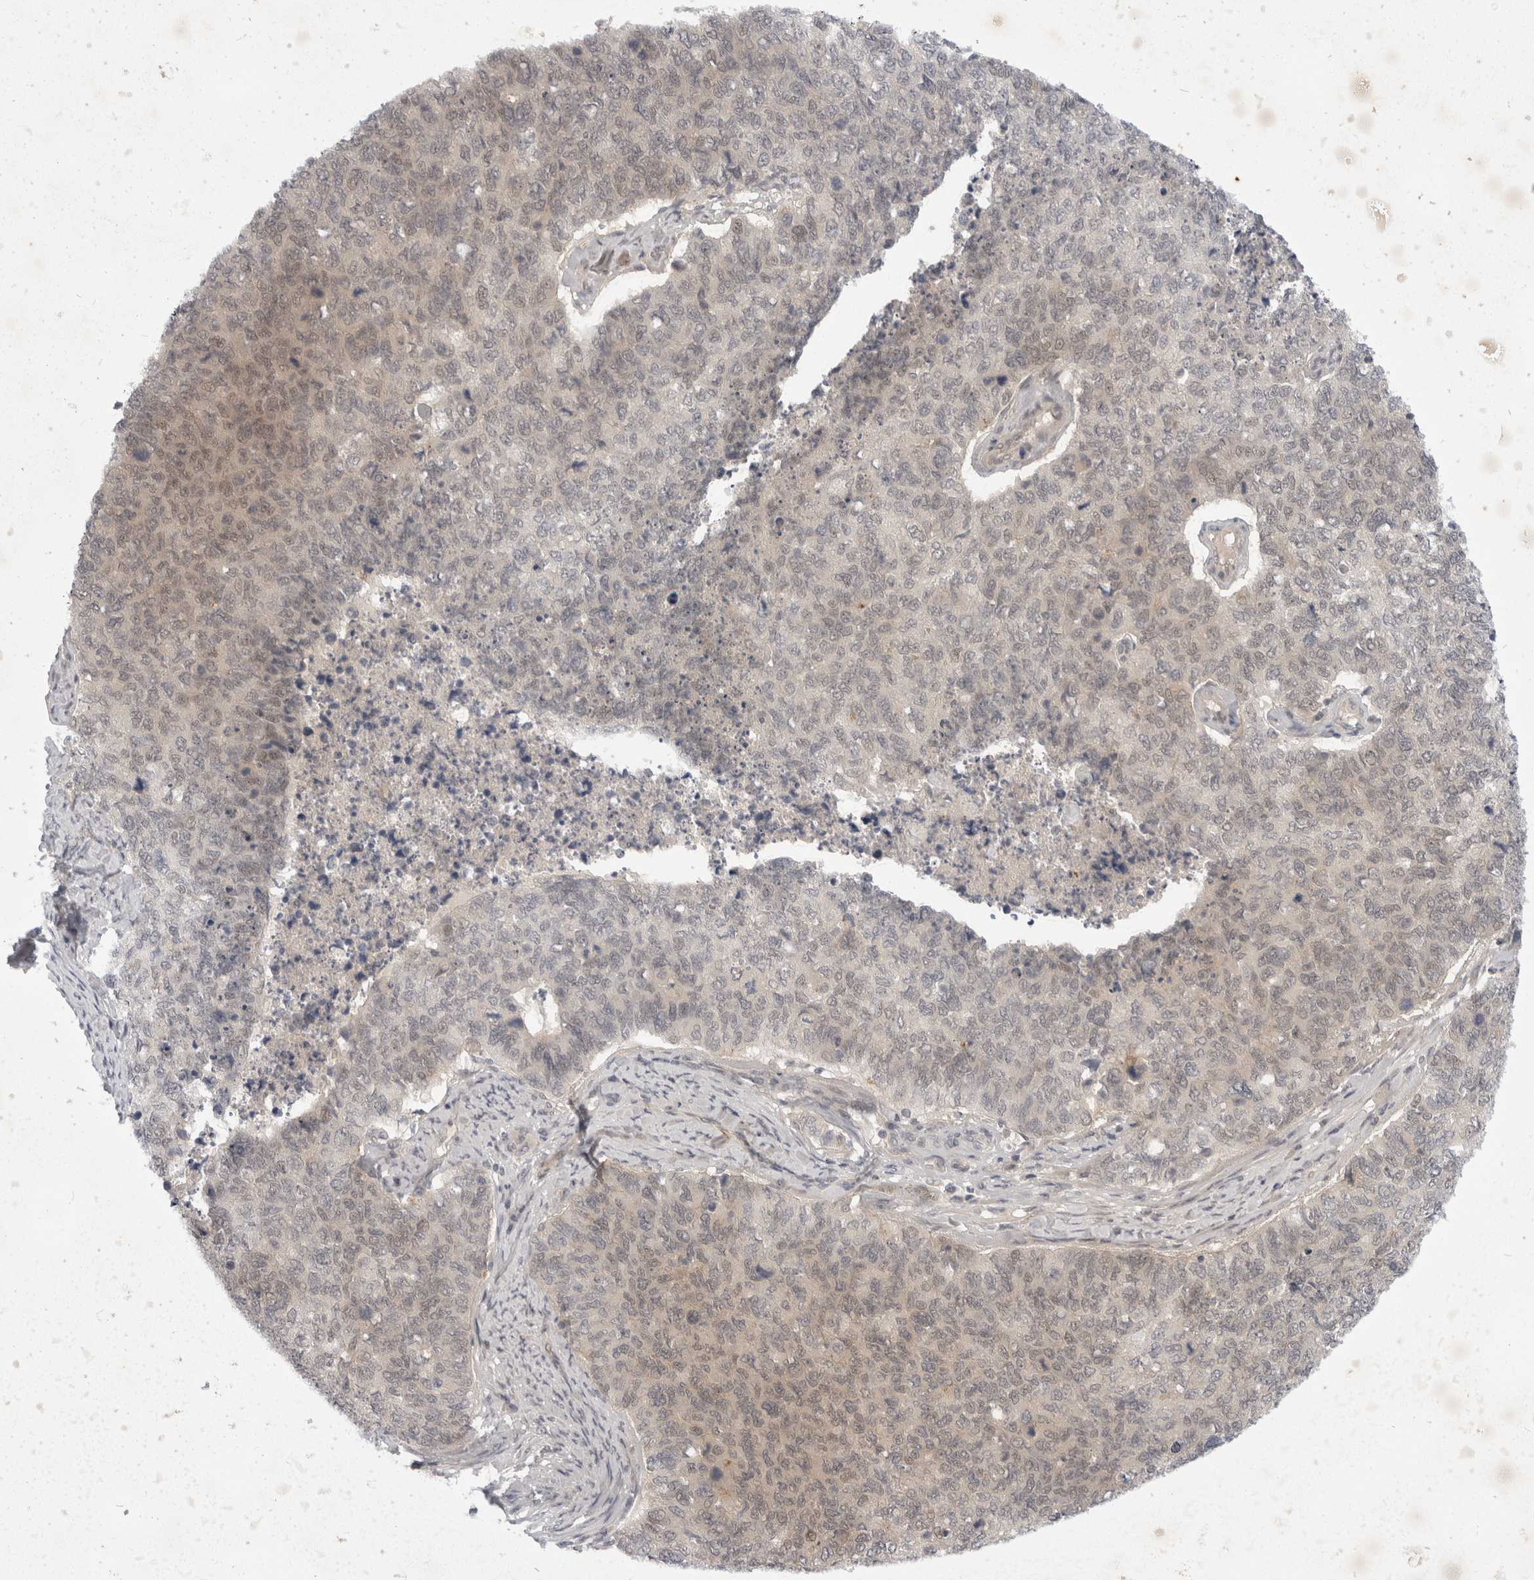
{"staining": {"intensity": "weak", "quantity": "25%-75%", "location": "cytoplasmic/membranous,nuclear"}, "tissue": "cervical cancer", "cell_type": "Tumor cells", "image_type": "cancer", "snomed": [{"axis": "morphology", "description": "Squamous cell carcinoma, NOS"}, {"axis": "topography", "description": "Cervix"}], "caption": "A low amount of weak cytoplasmic/membranous and nuclear positivity is present in about 25%-75% of tumor cells in cervical cancer tissue.", "gene": "TOM1L2", "patient": {"sex": "female", "age": 63}}